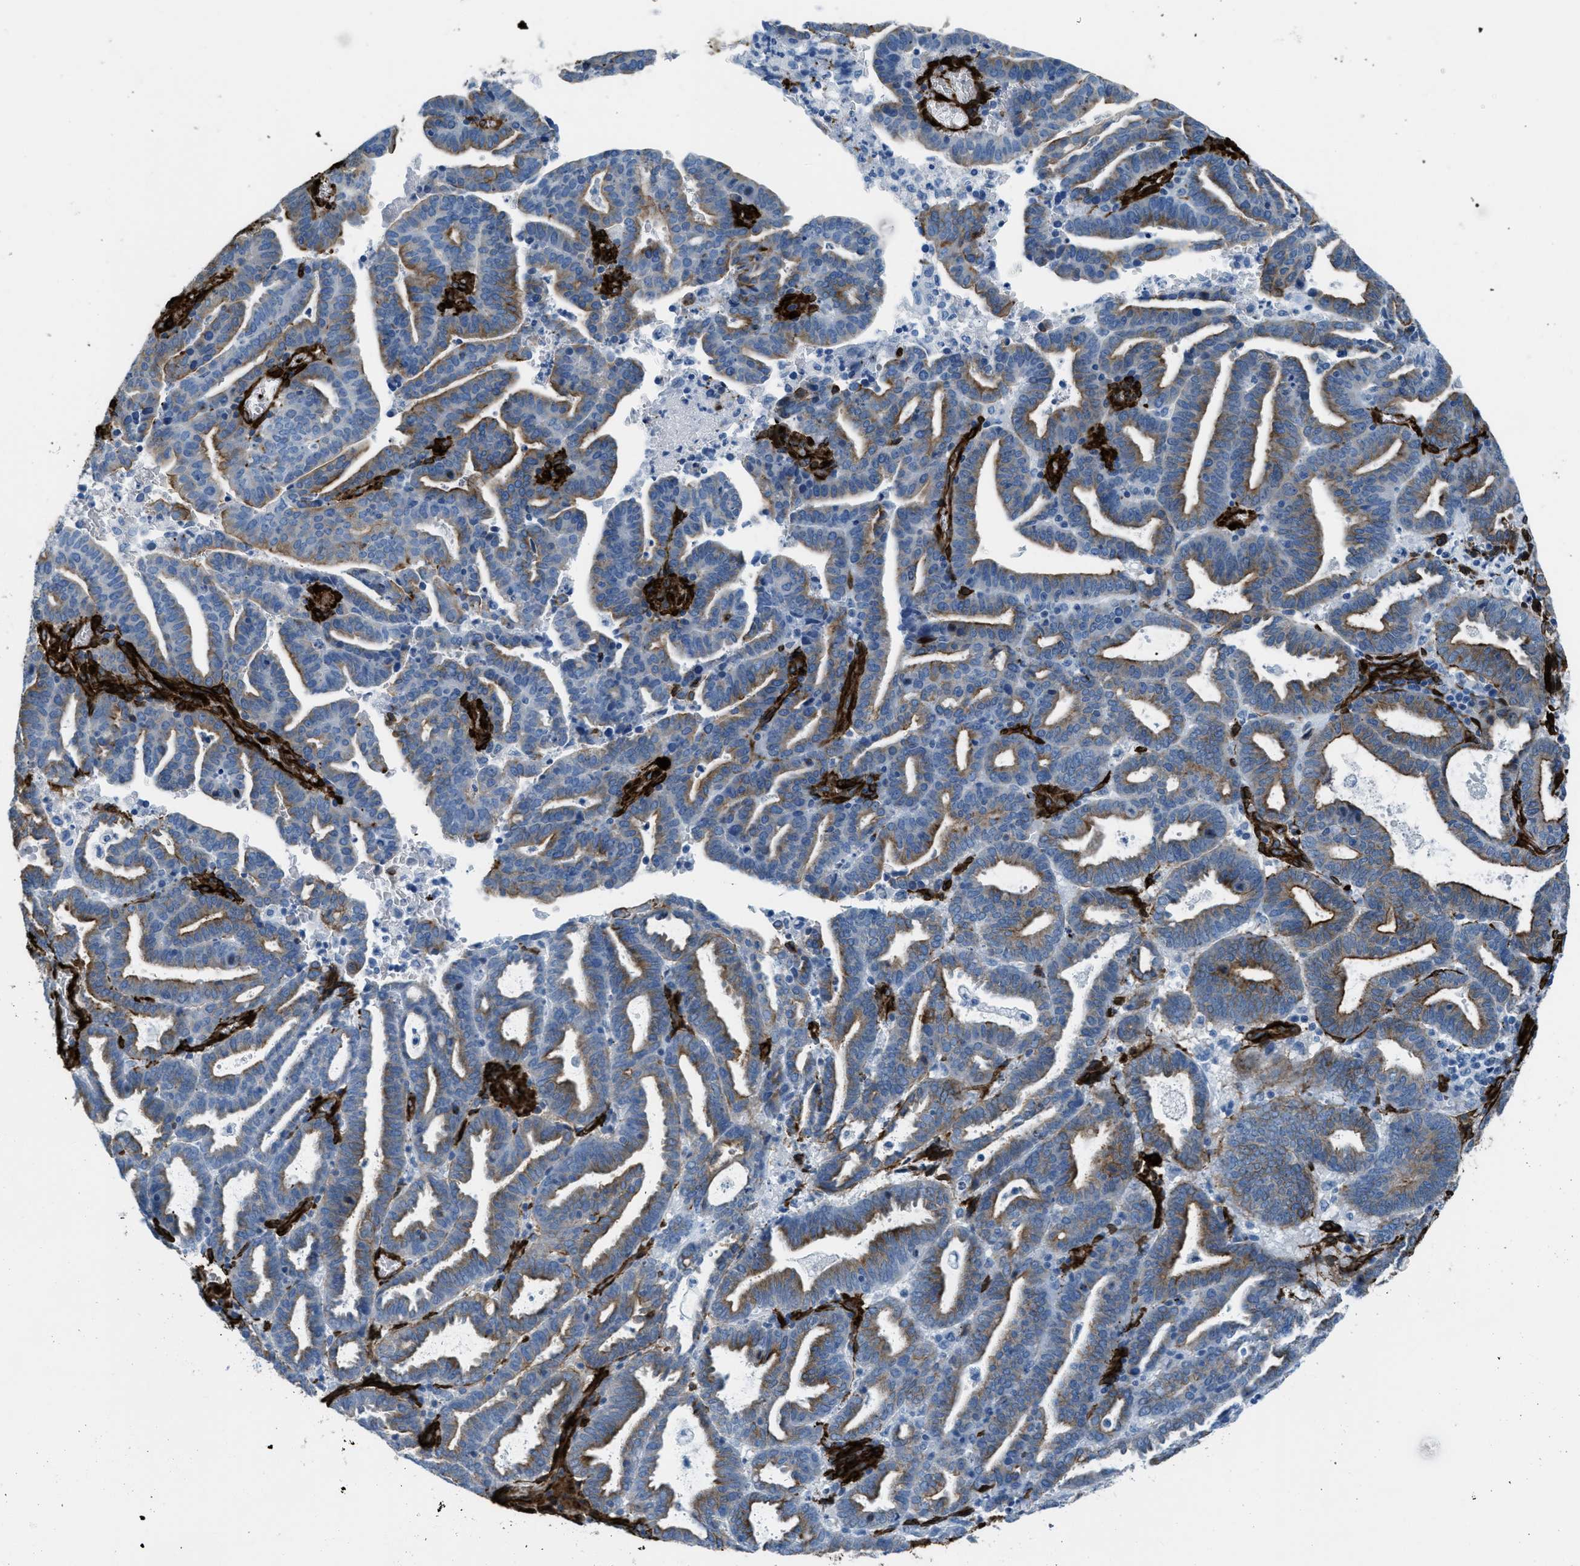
{"staining": {"intensity": "moderate", "quantity": ">75%", "location": "cytoplasmic/membranous"}, "tissue": "endometrial cancer", "cell_type": "Tumor cells", "image_type": "cancer", "snomed": [{"axis": "morphology", "description": "Adenocarcinoma, NOS"}, {"axis": "topography", "description": "Uterus"}], "caption": "Immunohistochemical staining of human adenocarcinoma (endometrial) demonstrates moderate cytoplasmic/membranous protein staining in about >75% of tumor cells.", "gene": "CALD1", "patient": {"sex": "female", "age": 83}}